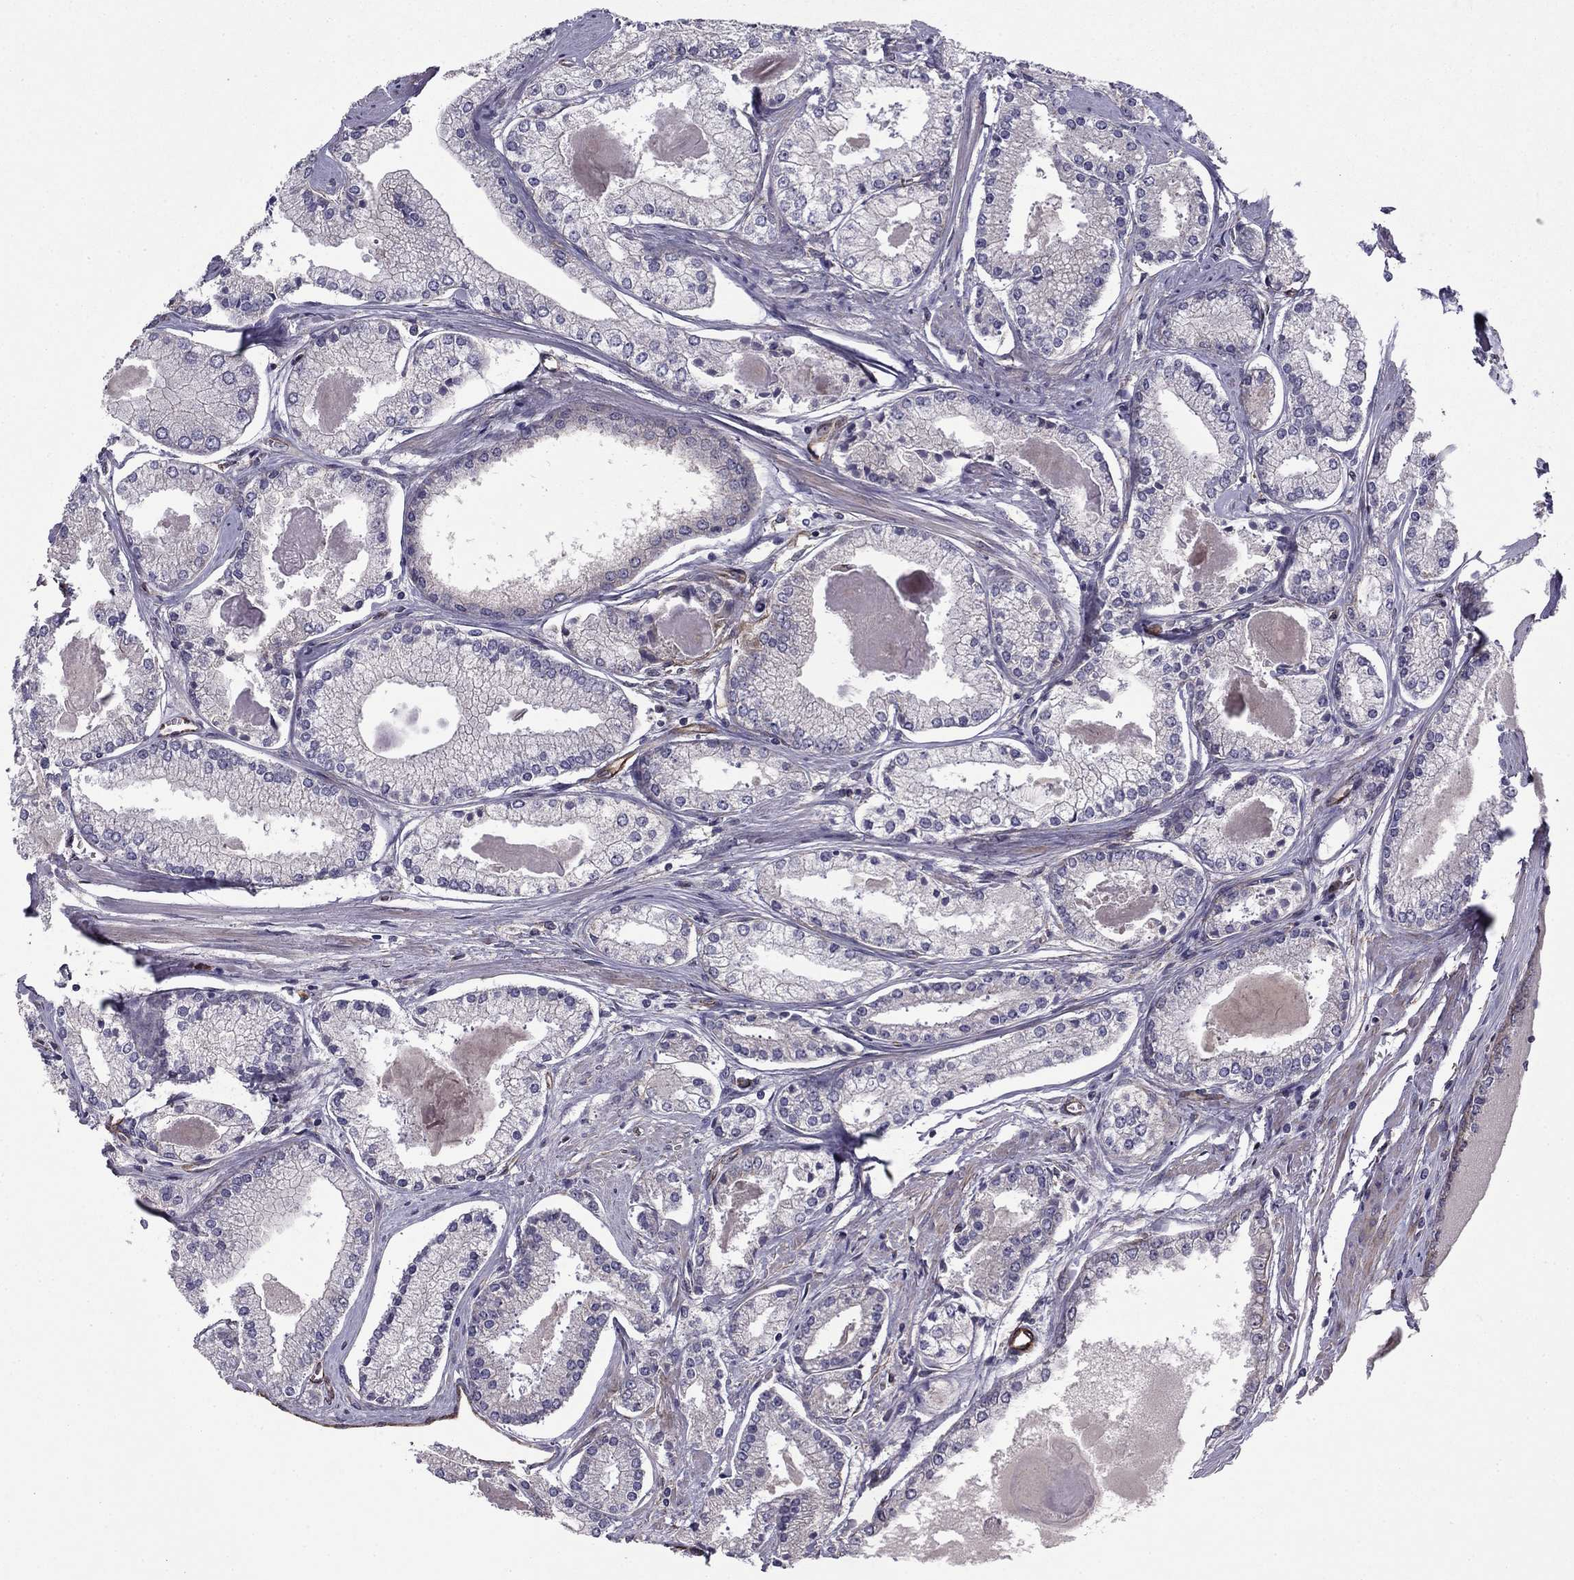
{"staining": {"intensity": "negative", "quantity": "none", "location": "none"}, "tissue": "prostate cancer", "cell_type": "Tumor cells", "image_type": "cancer", "snomed": [{"axis": "morphology", "description": "Adenocarcinoma, NOS"}, {"axis": "topography", "description": "Prostate"}], "caption": "Photomicrograph shows no significant protein staining in tumor cells of prostate adenocarcinoma.", "gene": "SHMT1", "patient": {"sex": "male", "age": 72}}